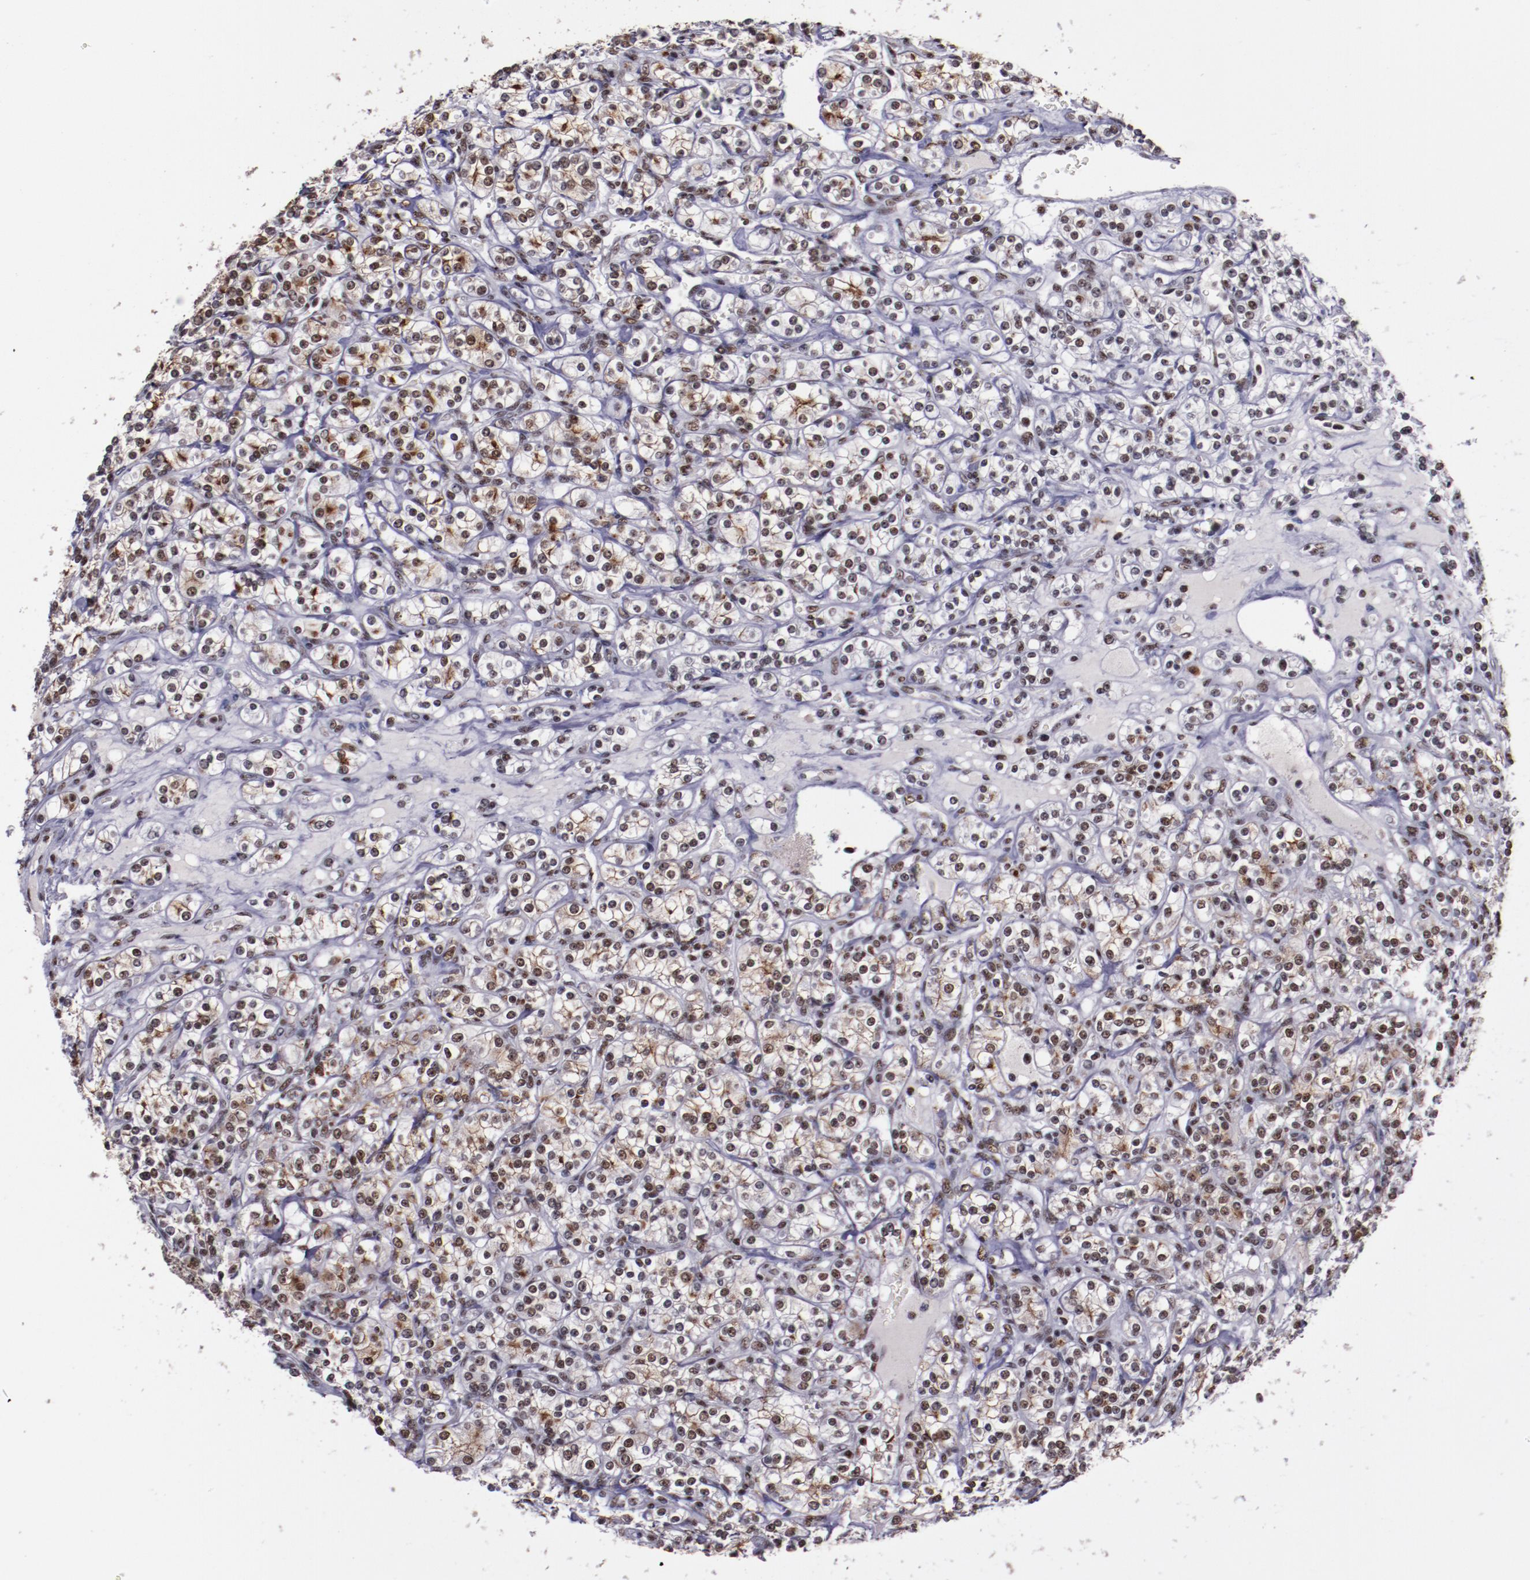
{"staining": {"intensity": "moderate", "quantity": "25%-75%", "location": "nuclear"}, "tissue": "renal cancer", "cell_type": "Tumor cells", "image_type": "cancer", "snomed": [{"axis": "morphology", "description": "Adenocarcinoma, NOS"}, {"axis": "topography", "description": "Kidney"}], "caption": "A histopathology image showing moderate nuclear staining in approximately 25%-75% of tumor cells in renal cancer (adenocarcinoma), as visualized by brown immunohistochemical staining.", "gene": "PPP4R3A", "patient": {"sex": "male", "age": 77}}